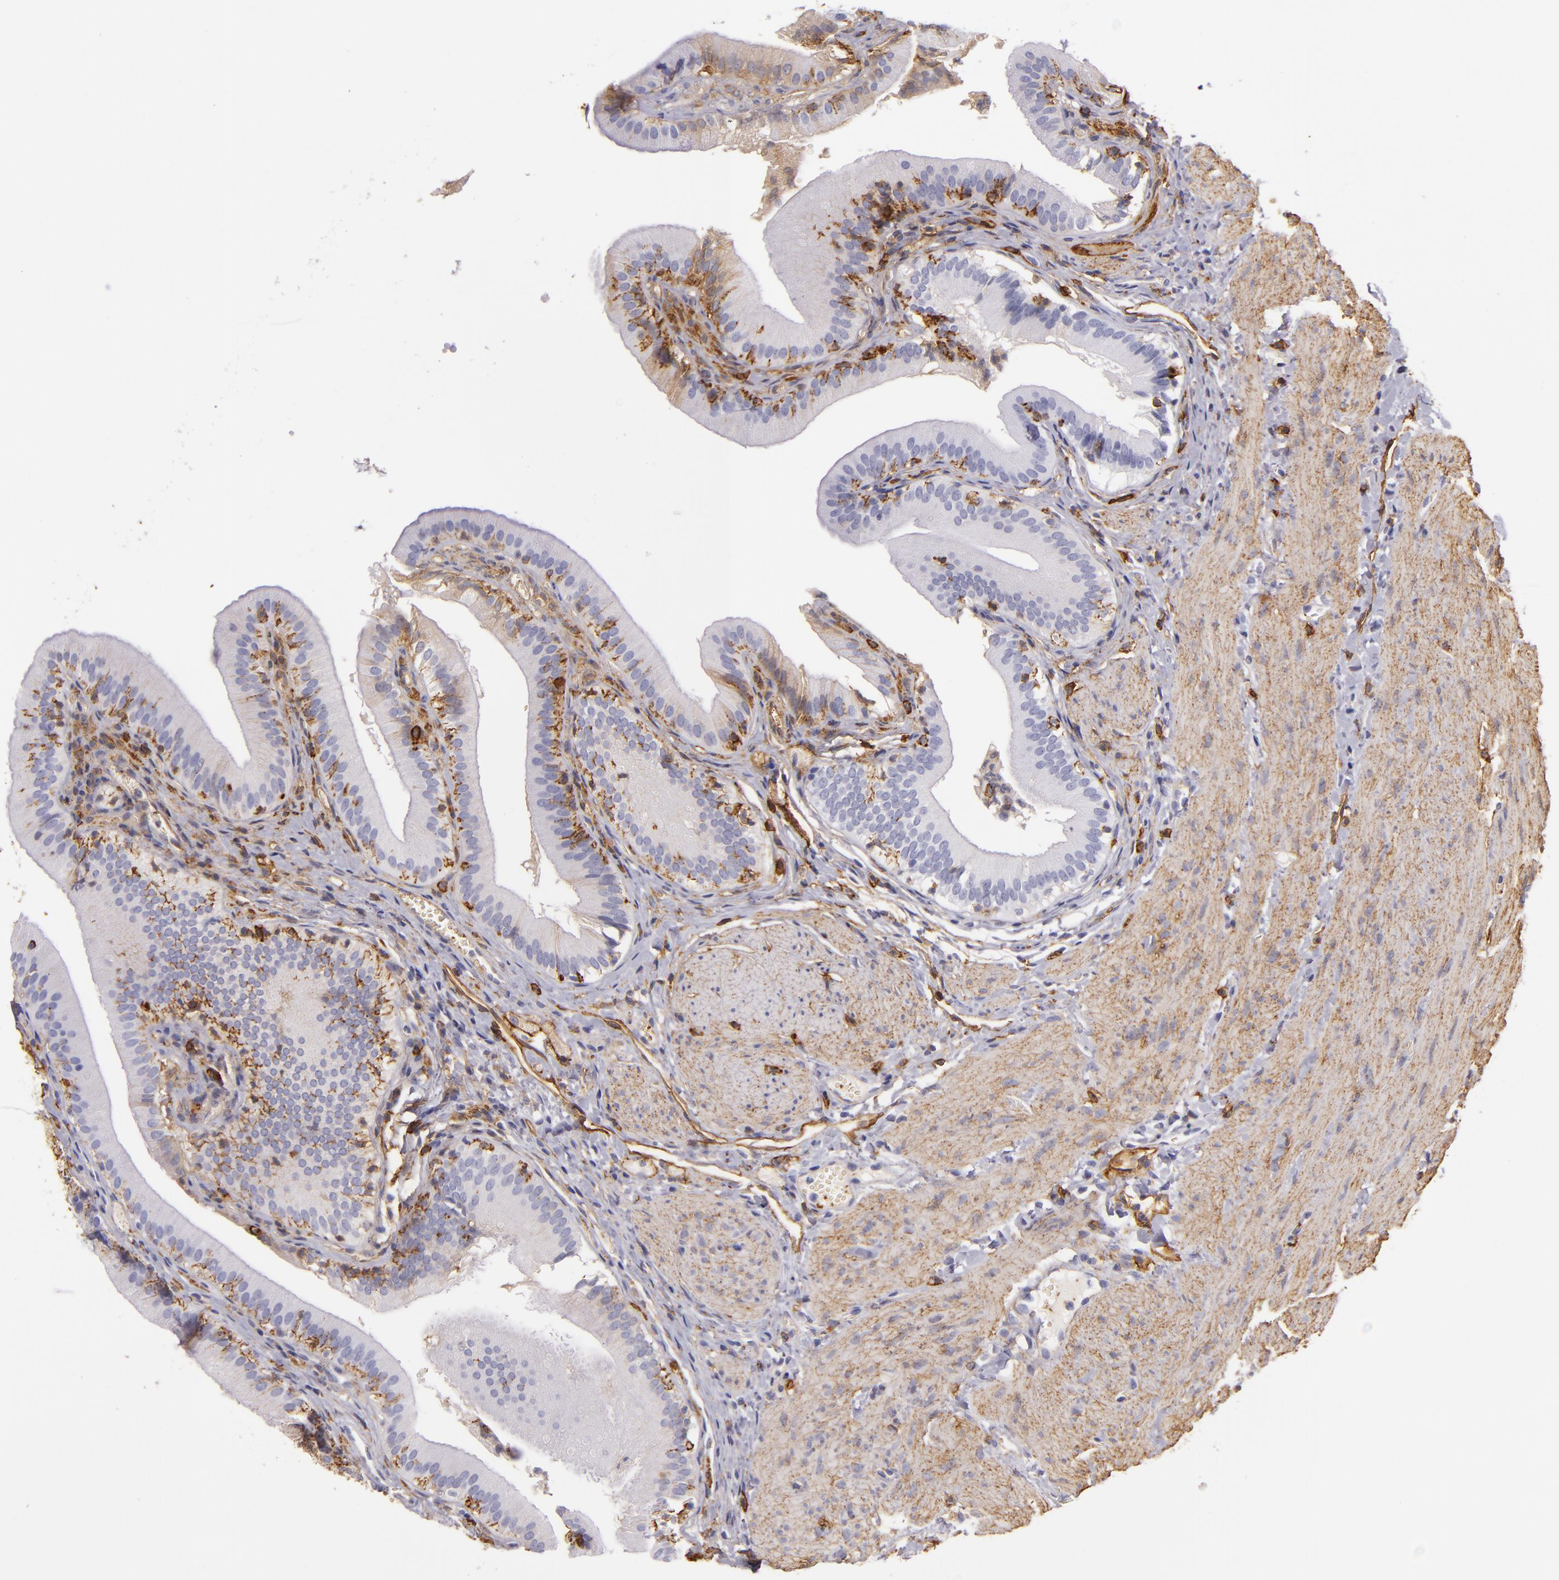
{"staining": {"intensity": "negative", "quantity": "none", "location": "none"}, "tissue": "gallbladder", "cell_type": "Glandular cells", "image_type": "normal", "snomed": [{"axis": "morphology", "description": "Normal tissue, NOS"}, {"axis": "topography", "description": "Gallbladder"}], "caption": "This is an immunohistochemistry image of normal gallbladder. There is no staining in glandular cells.", "gene": "CD9", "patient": {"sex": "female", "age": 24}}